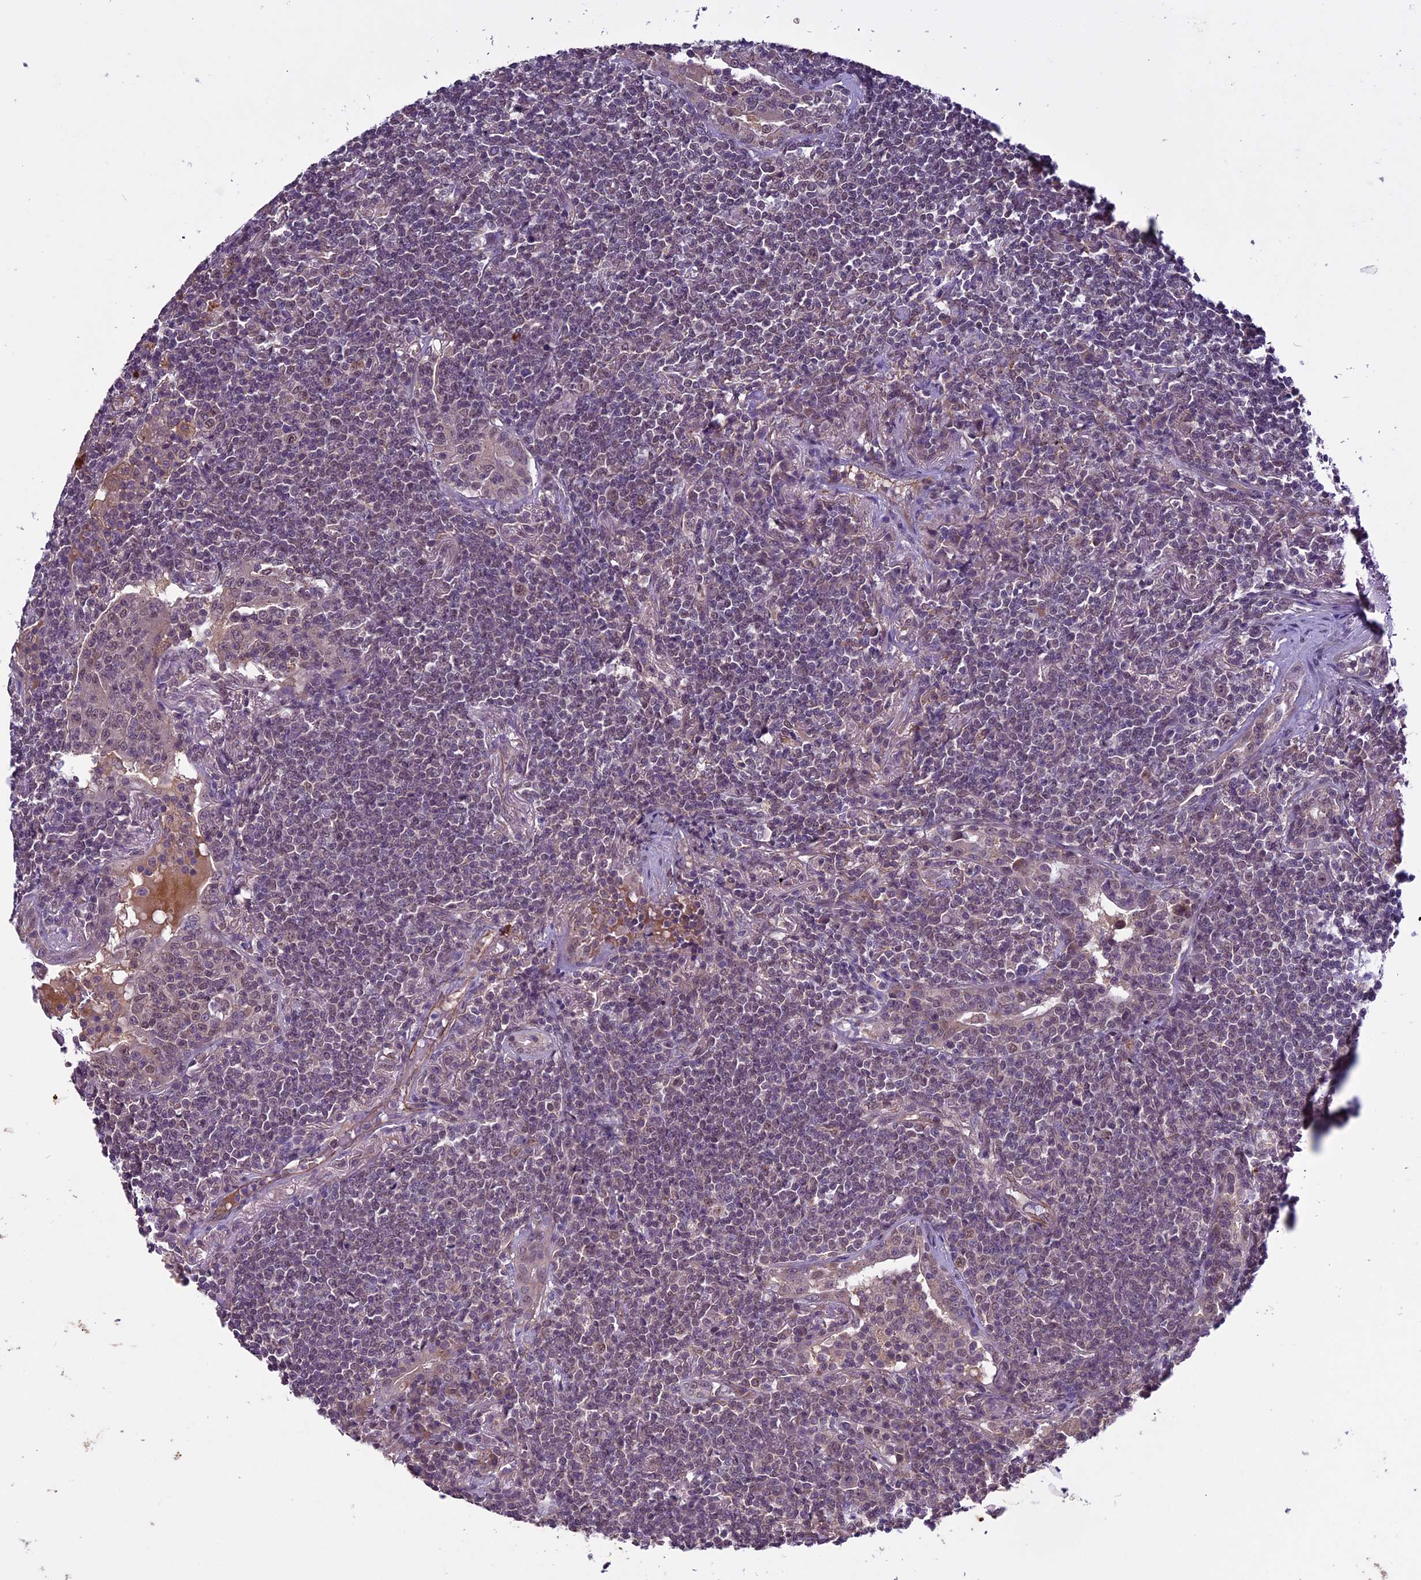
{"staining": {"intensity": "negative", "quantity": "none", "location": "none"}, "tissue": "lymphoma", "cell_type": "Tumor cells", "image_type": "cancer", "snomed": [{"axis": "morphology", "description": "Malignant lymphoma, non-Hodgkin's type, Low grade"}, {"axis": "topography", "description": "Lung"}], "caption": "An immunohistochemistry (IHC) micrograph of lymphoma is shown. There is no staining in tumor cells of lymphoma. (Brightfield microscopy of DAB immunohistochemistry at high magnification).", "gene": "C3orf70", "patient": {"sex": "female", "age": 71}}